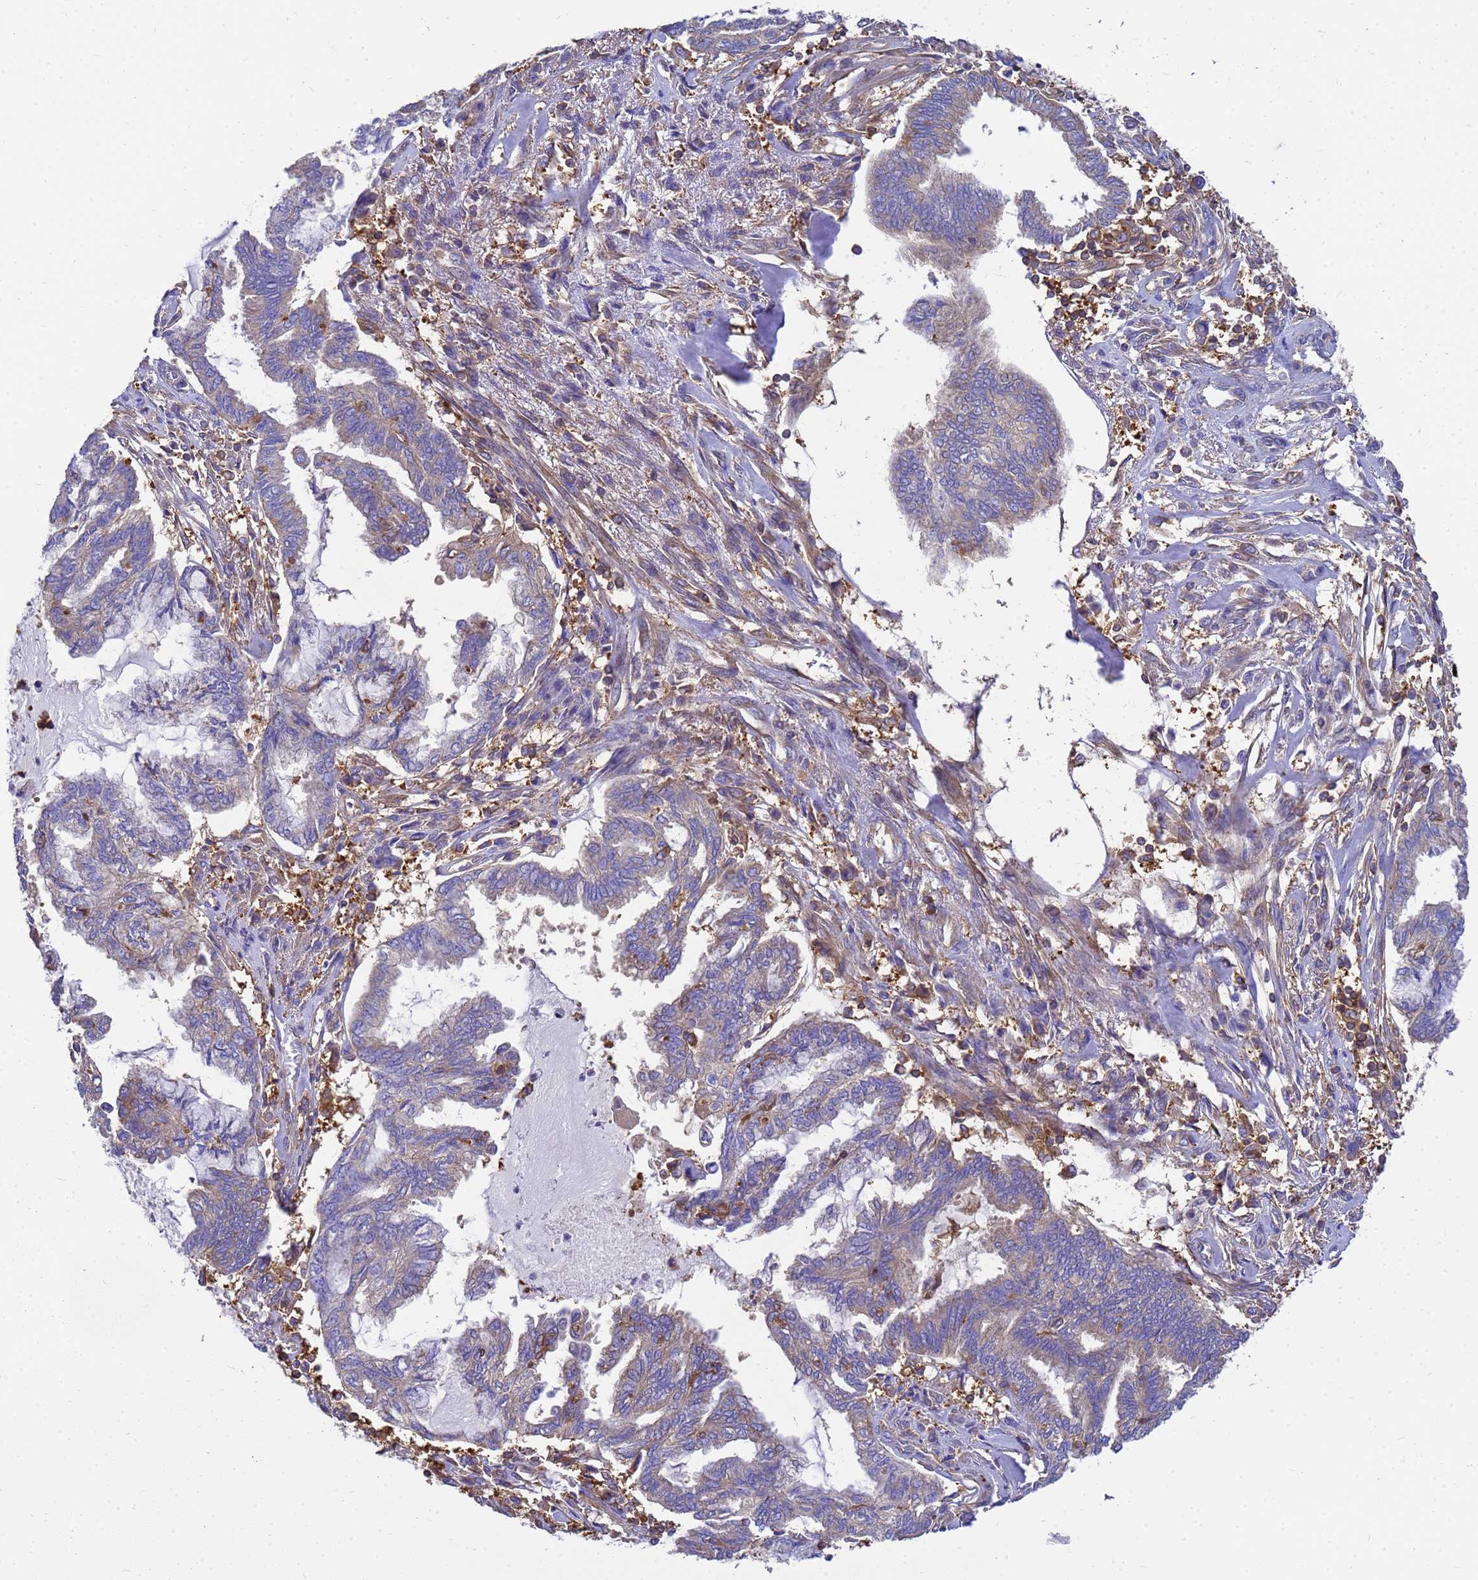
{"staining": {"intensity": "negative", "quantity": "none", "location": "none"}, "tissue": "endometrial cancer", "cell_type": "Tumor cells", "image_type": "cancer", "snomed": [{"axis": "morphology", "description": "Adenocarcinoma, NOS"}, {"axis": "topography", "description": "Endometrium"}], "caption": "Tumor cells are negative for brown protein staining in endometrial cancer (adenocarcinoma).", "gene": "ZNF235", "patient": {"sex": "female", "age": 86}}